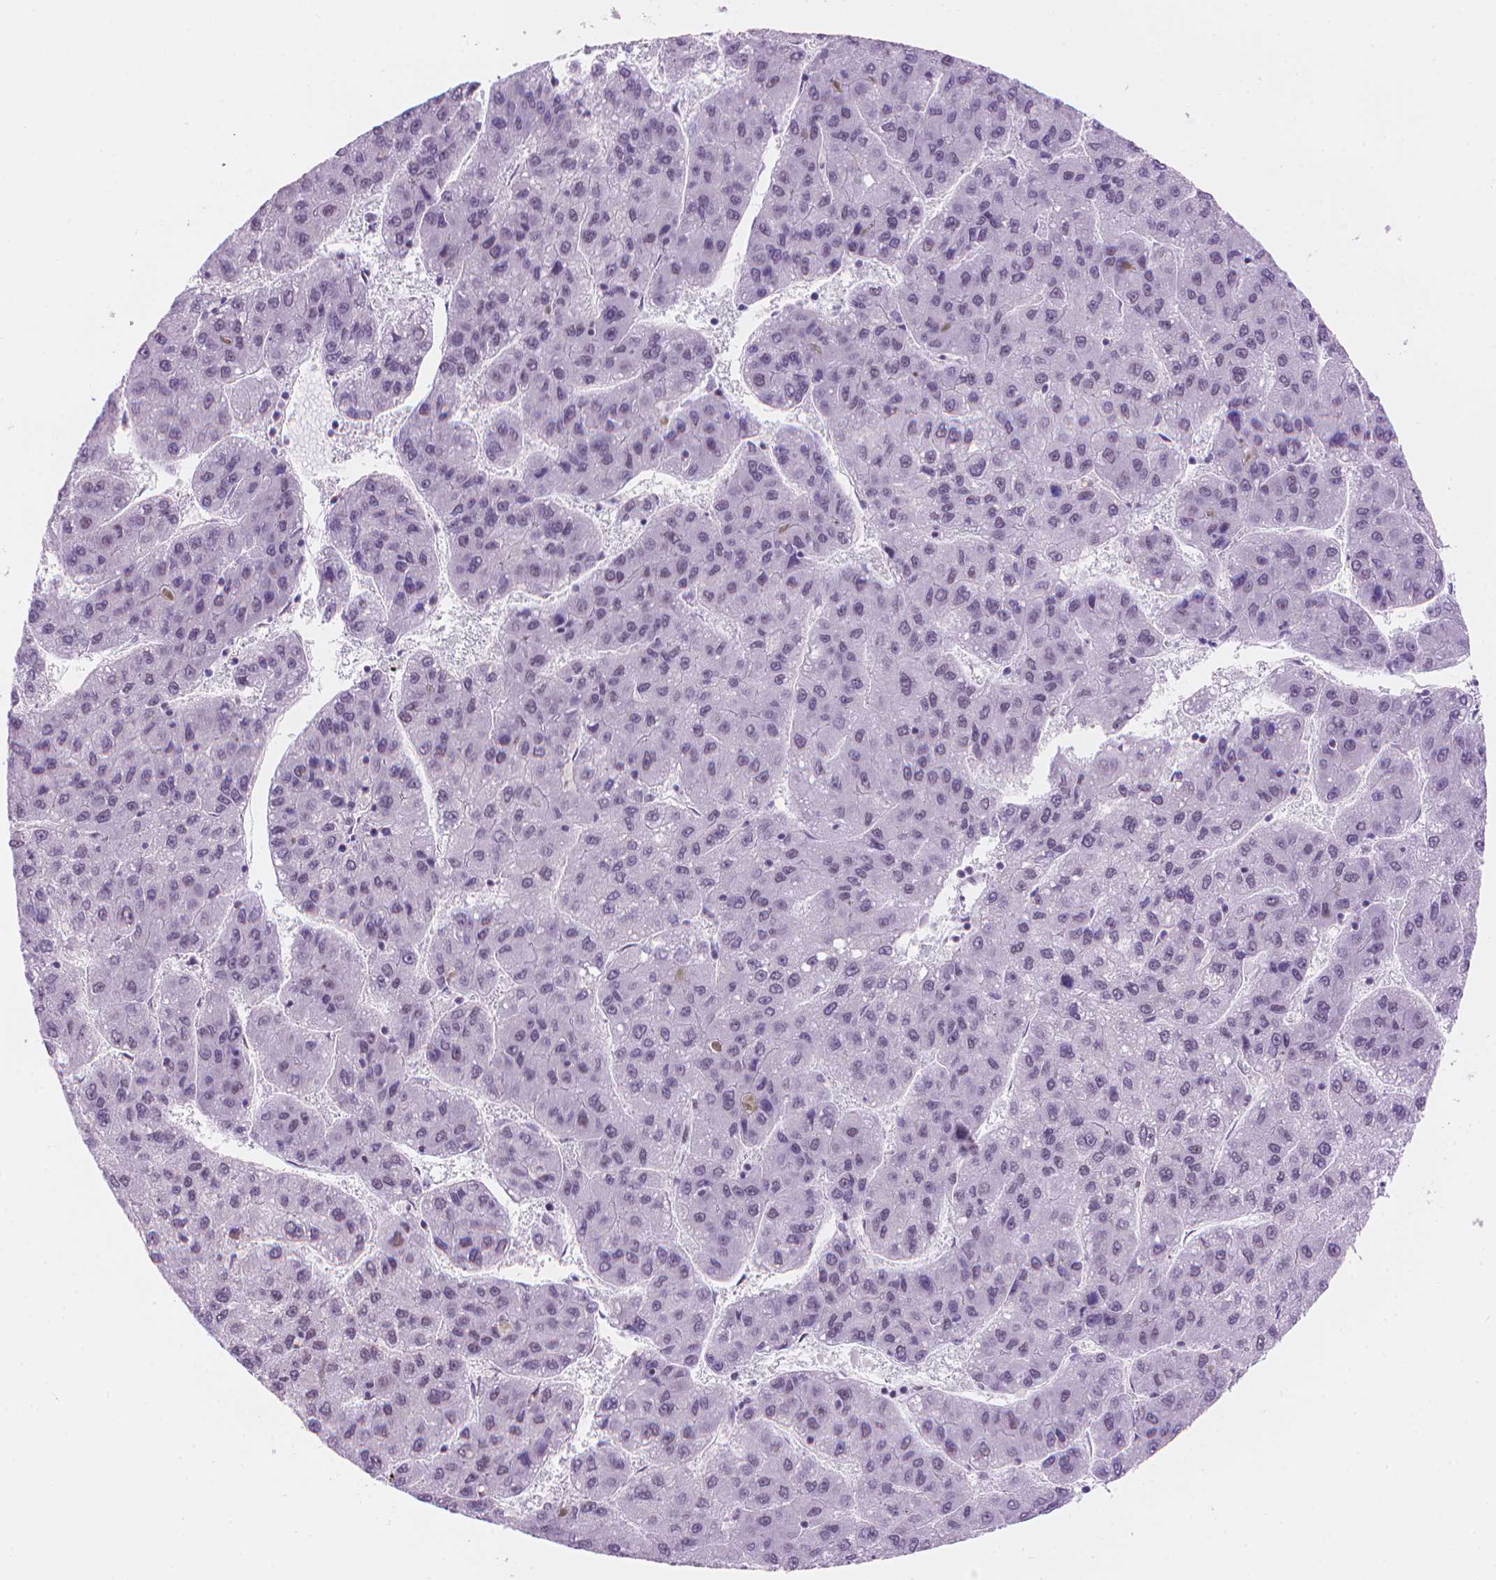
{"staining": {"intensity": "negative", "quantity": "none", "location": "none"}, "tissue": "liver cancer", "cell_type": "Tumor cells", "image_type": "cancer", "snomed": [{"axis": "morphology", "description": "Carcinoma, Hepatocellular, NOS"}, {"axis": "topography", "description": "Liver"}], "caption": "Immunohistochemistry (IHC) of human hepatocellular carcinoma (liver) exhibits no positivity in tumor cells.", "gene": "RPA4", "patient": {"sex": "female", "age": 82}}